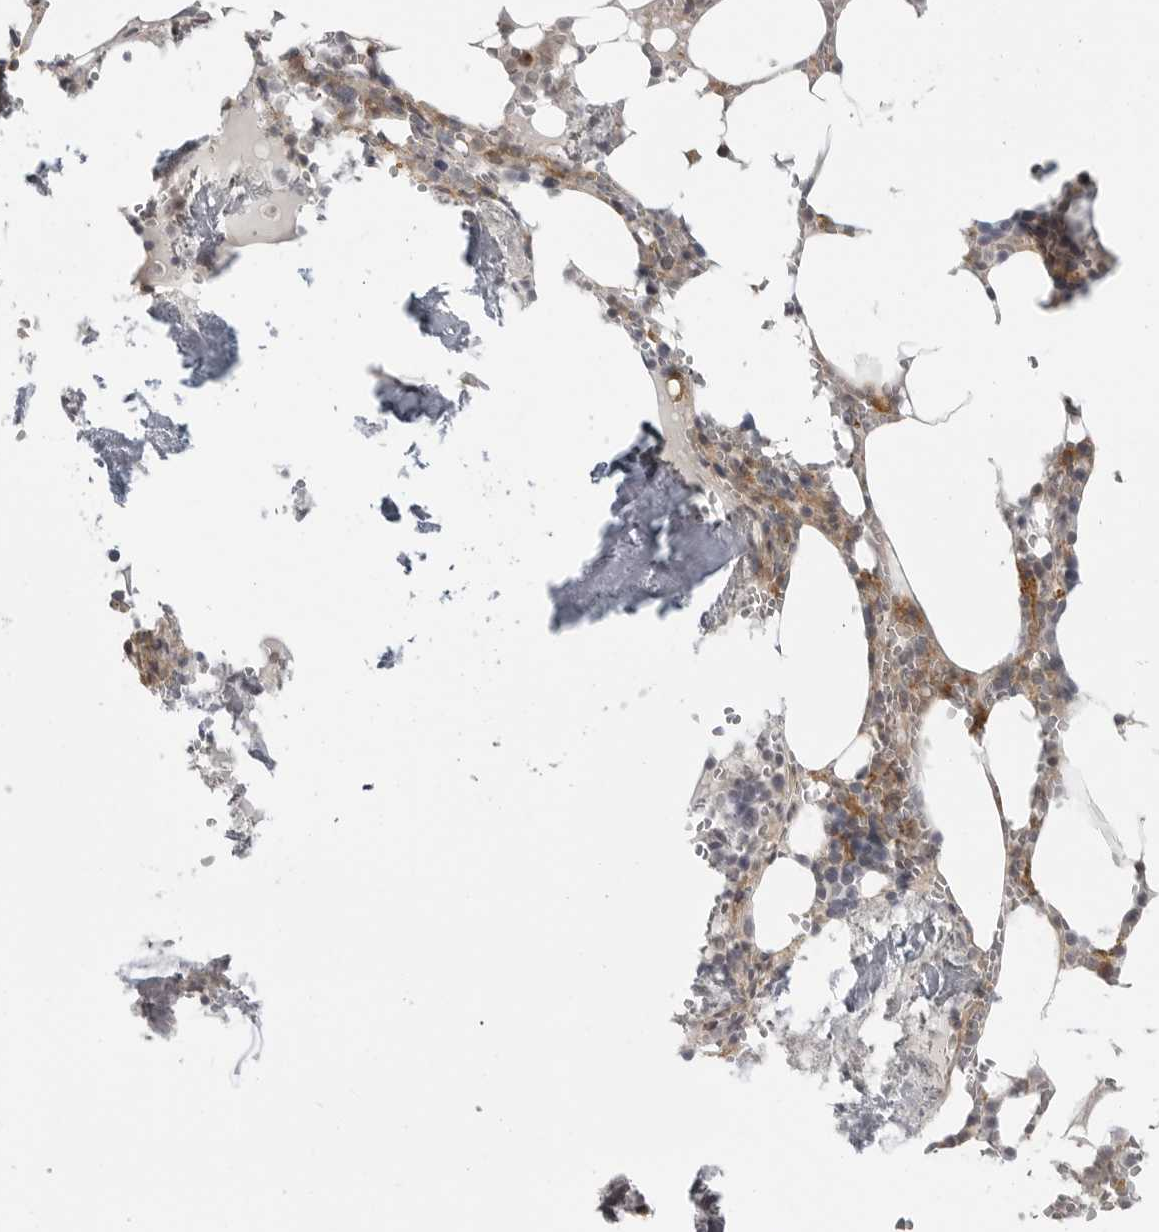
{"staining": {"intensity": "moderate", "quantity": "<25%", "location": "cytoplasmic/membranous"}, "tissue": "bone marrow", "cell_type": "Hematopoietic cells", "image_type": "normal", "snomed": [{"axis": "morphology", "description": "Normal tissue, NOS"}, {"axis": "topography", "description": "Bone marrow"}], "caption": "Hematopoietic cells demonstrate low levels of moderate cytoplasmic/membranous positivity in about <25% of cells in benign bone marrow. Nuclei are stained in blue.", "gene": "IFNGR1", "patient": {"sex": "male", "age": 70}}